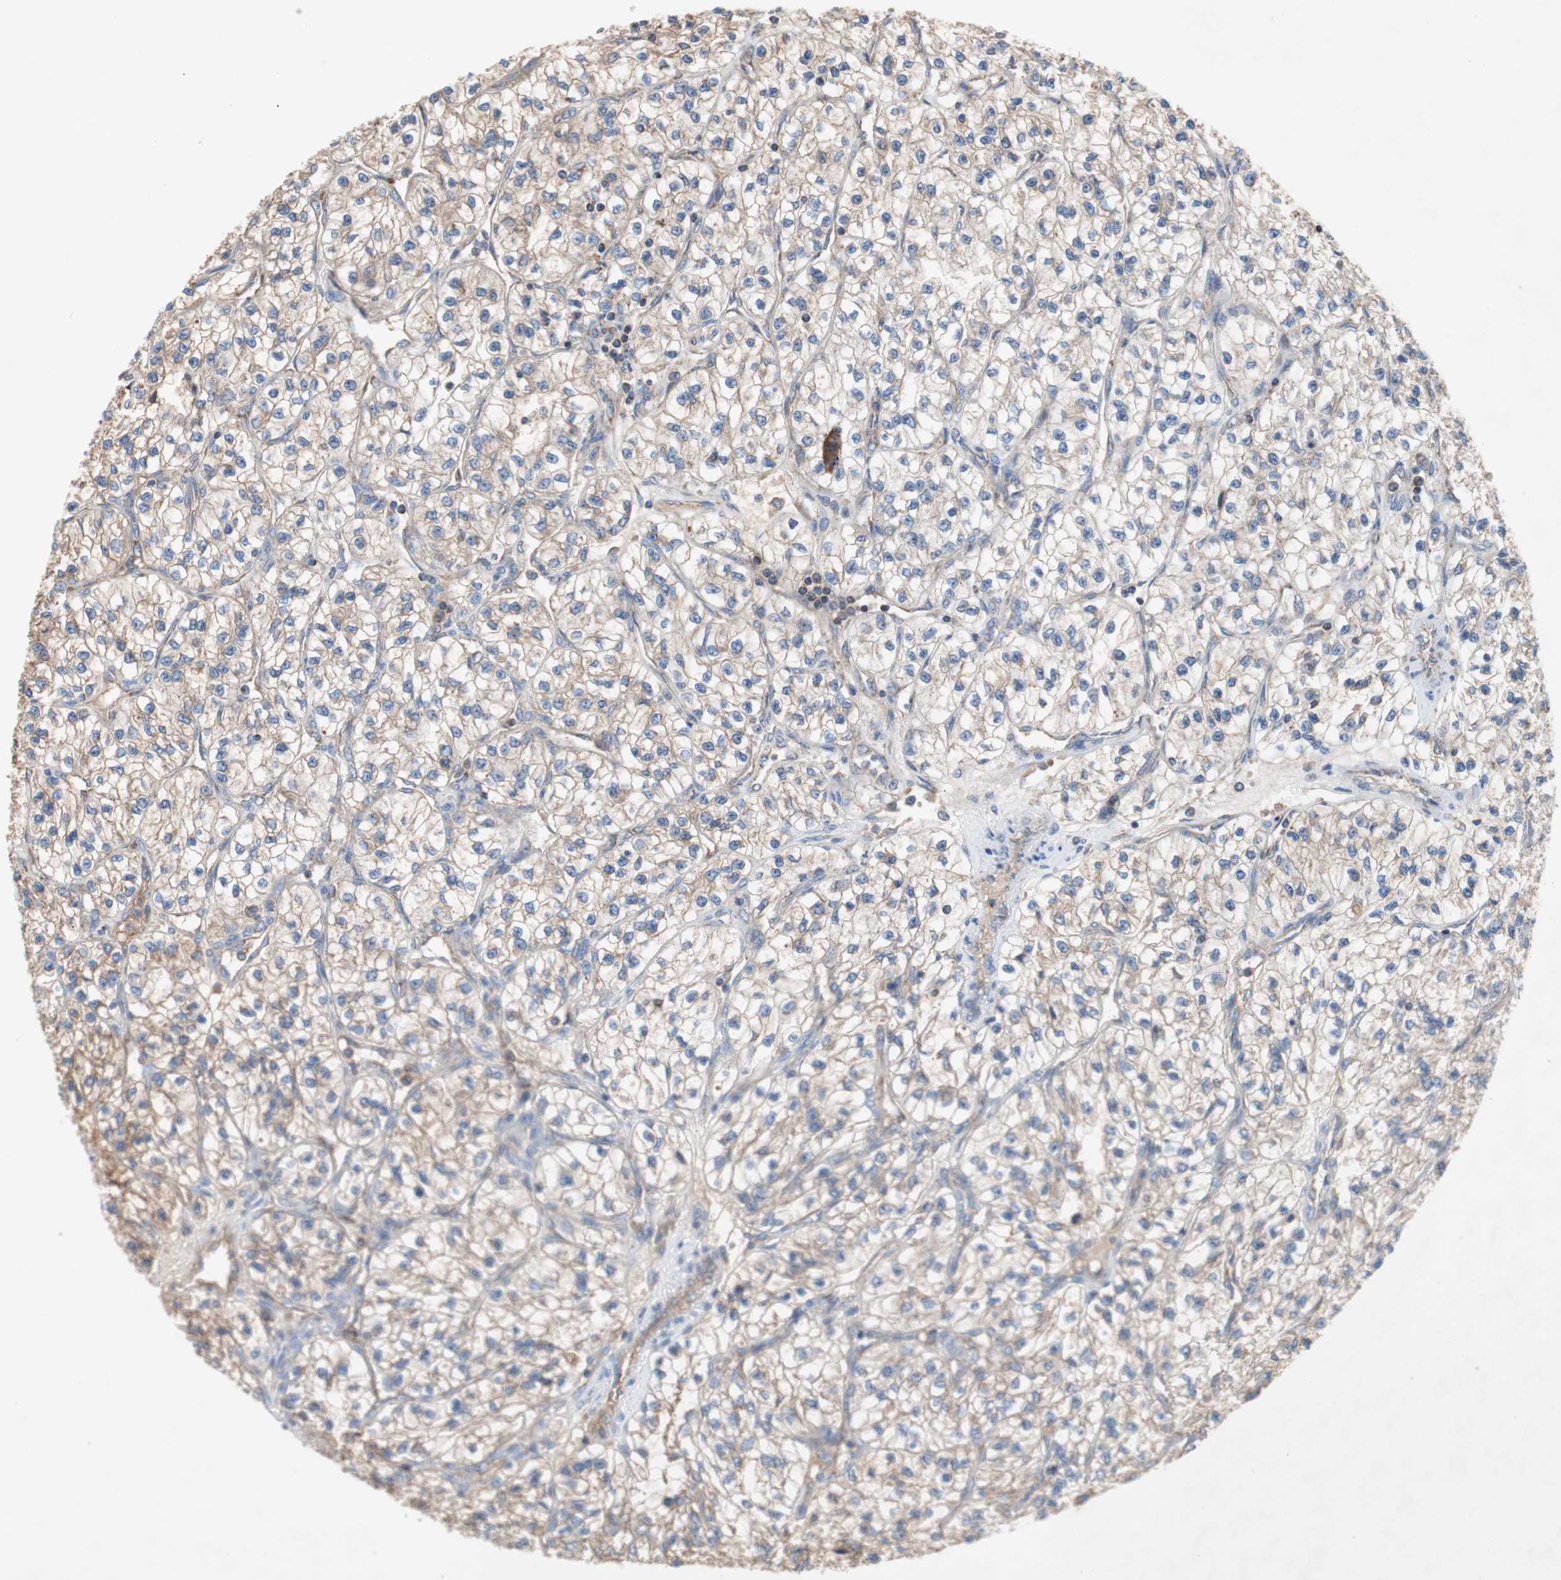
{"staining": {"intensity": "weak", "quantity": "25%-75%", "location": "cytoplasmic/membranous"}, "tissue": "renal cancer", "cell_type": "Tumor cells", "image_type": "cancer", "snomed": [{"axis": "morphology", "description": "Adenocarcinoma, NOS"}, {"axis": "topography", "description": "Kidney"}], "caption": "Renal cancer (adenocarcinoma) stained with a protein marker displays weak staining in tumor cells.", "gene": "SDHB", "patient": {"sex": "female", "age": 57}}